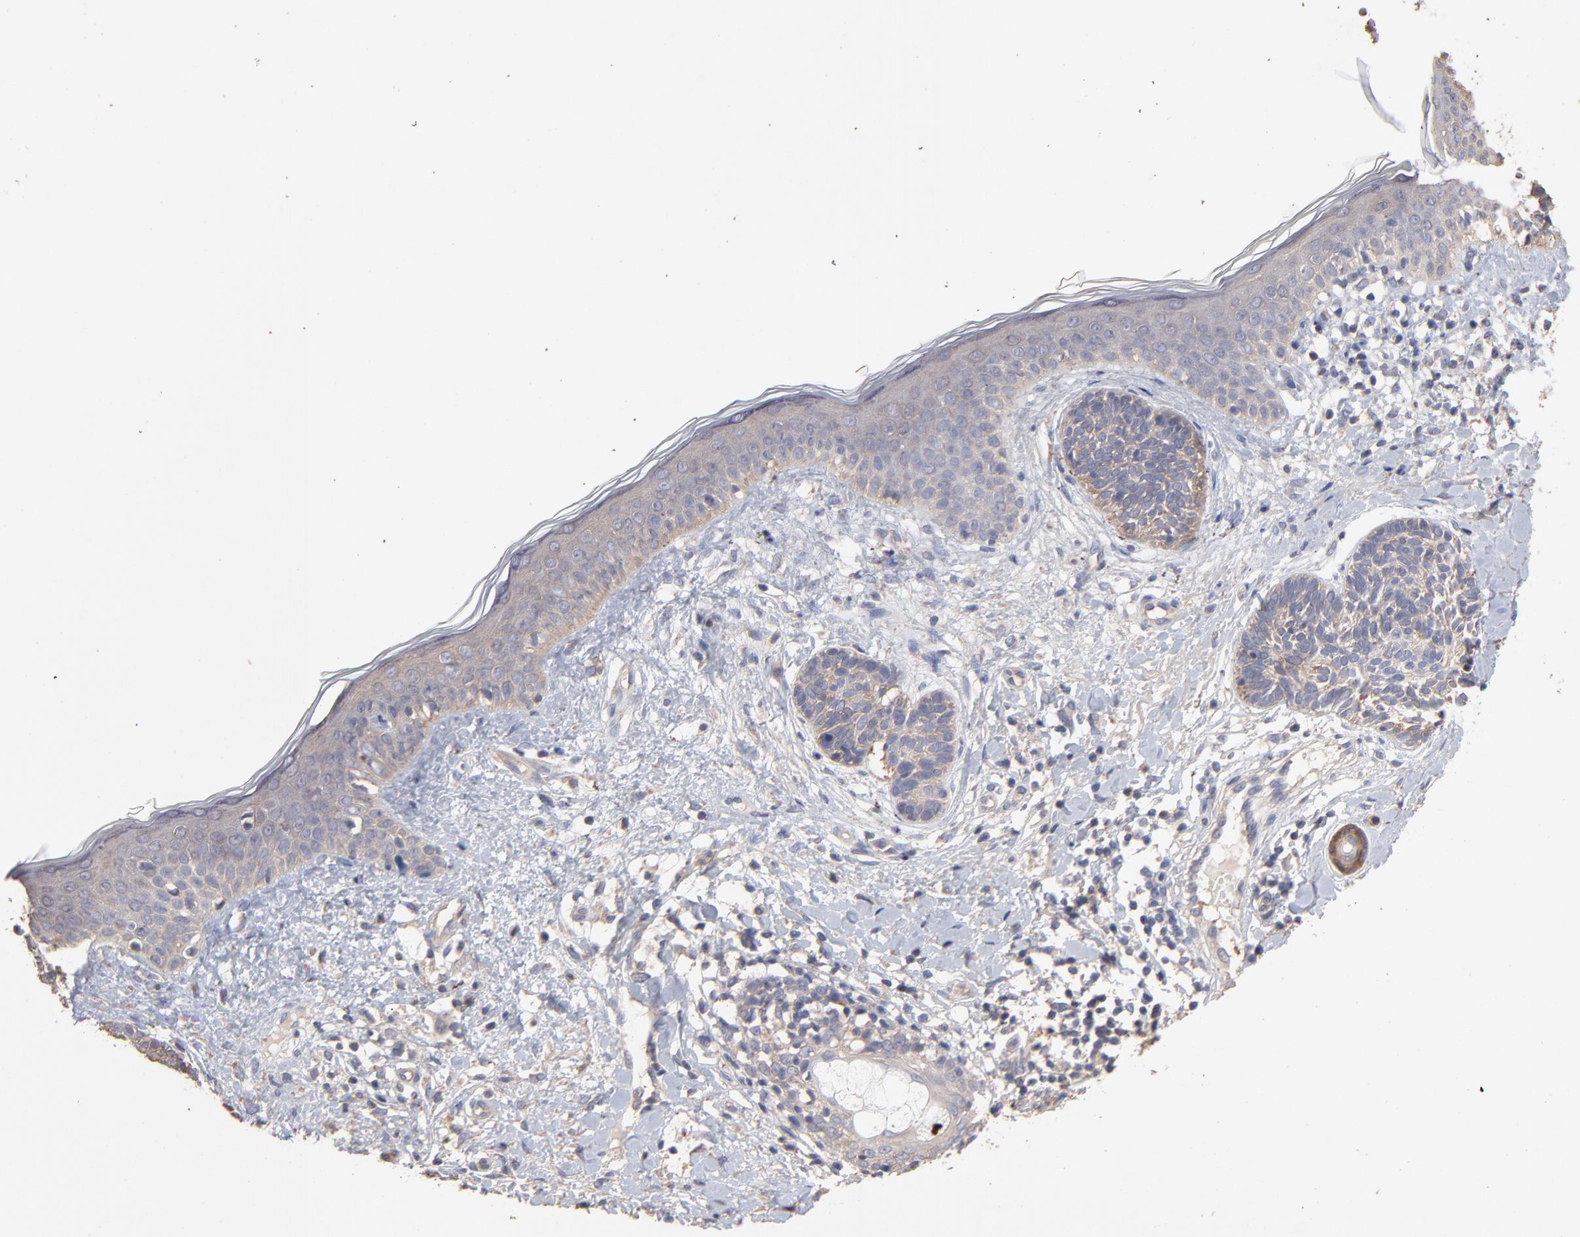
{"staining": {"intensity": "moderate", "quantity": ">75%", "location": "cytoplasmic/membranous"}, "tissue": "skin cancer", "cell_type": "Tumor cells", "image_type": "cancer", "snomed": [{"axis": "morphology", "description": "Normal tissue, NOS"}, {"axis": "morphology", "description": "Basal cell carcinoma"}, {"axis": "topography", "description": "Skin"}], "caption": "Protein expression analysis of basal cell carcinoma (skin) exhibits moderate cytoplasmic/membranous expression in approximately >75% of tumor cells.", "gene": "TANGO2", "patient": {"sex": "male", "age": 63}}